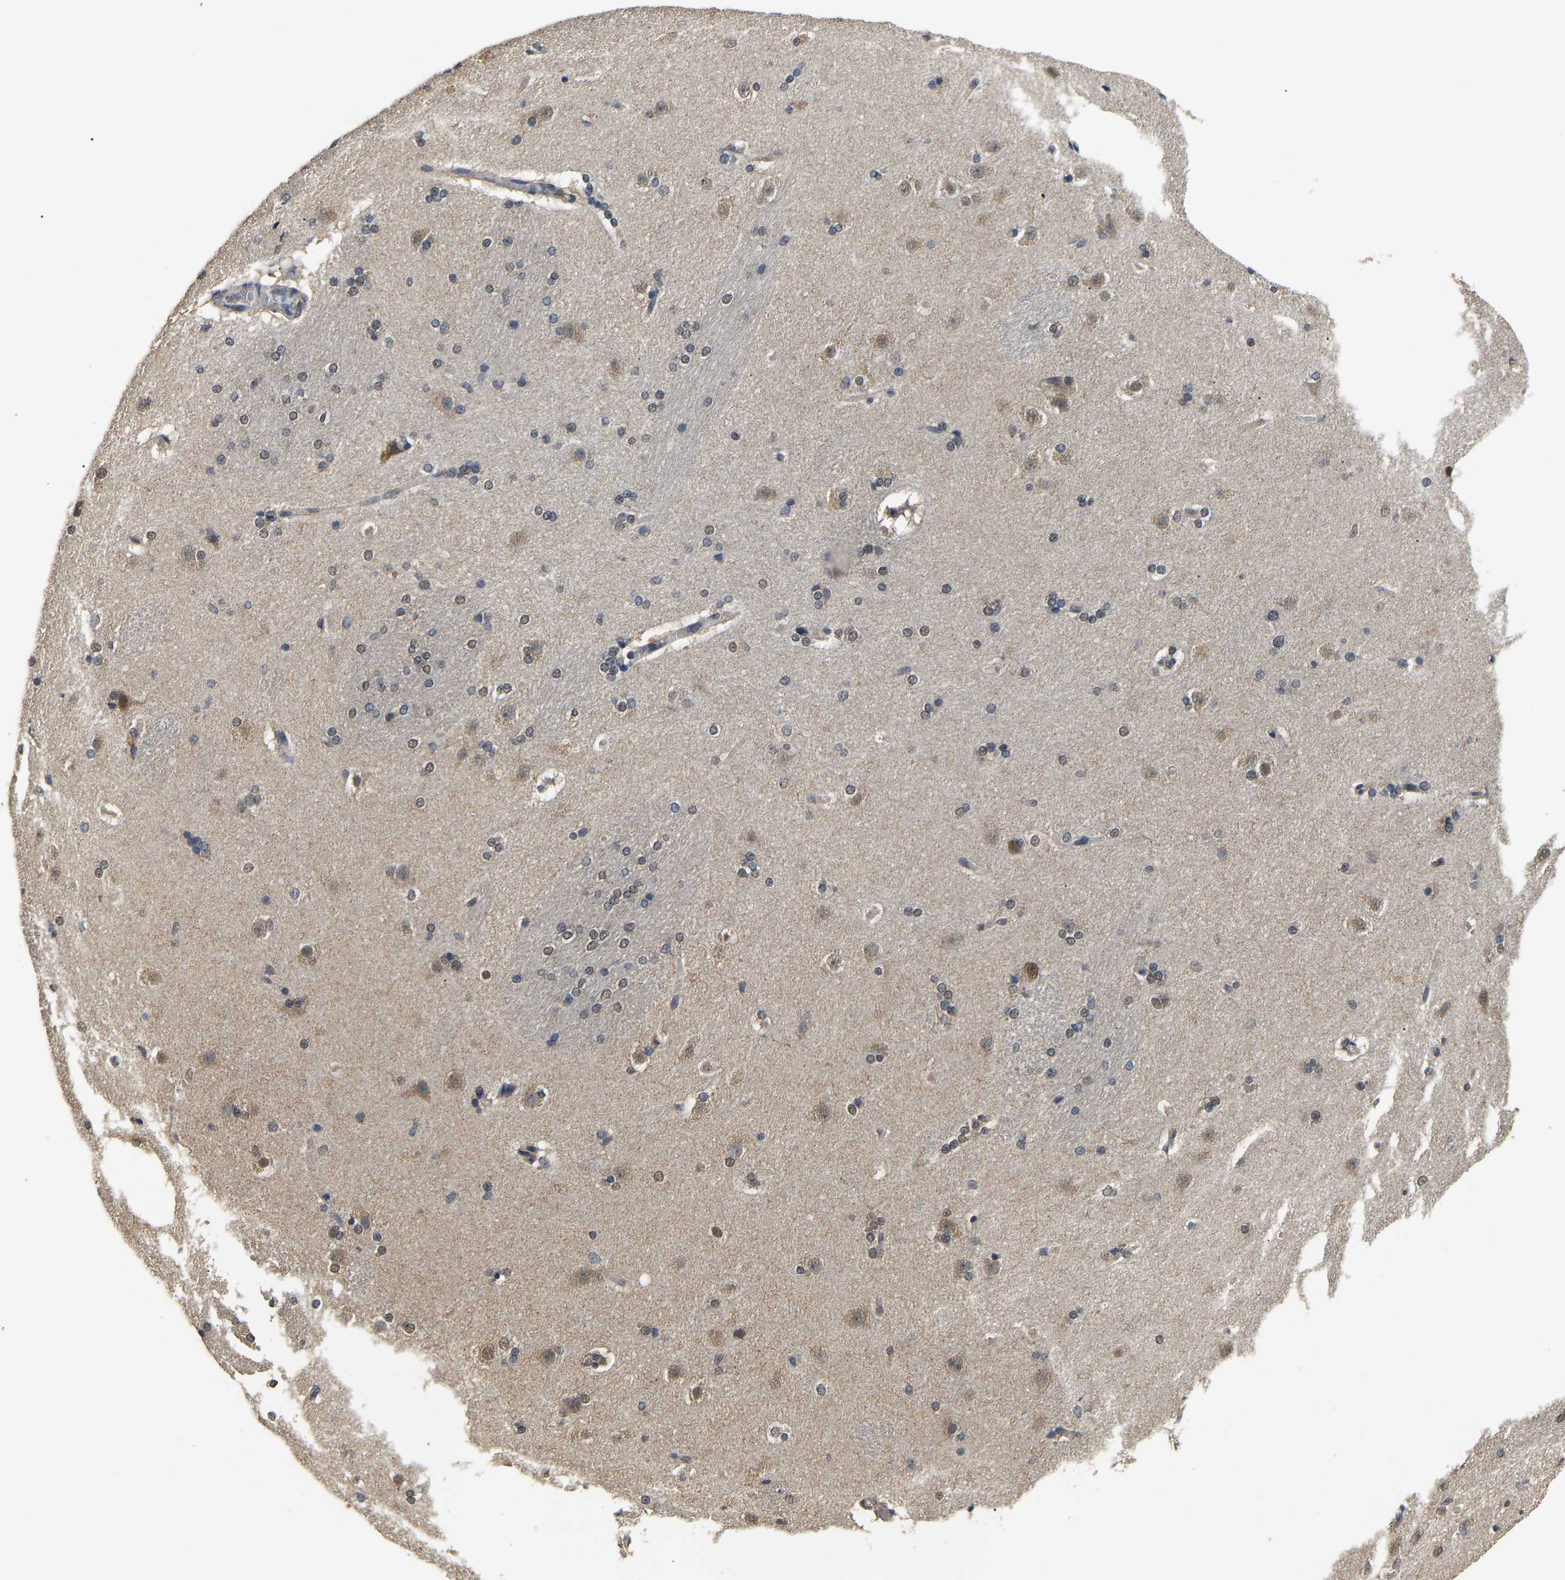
{"staining": {"intensity": "weak", "quantity": "<25%", "location": "nuclear"}, "tissue": "caudate", "cell_type": "Glial cells", "image_type": "normal", "snomed": [{"axis": "morphology", "description": "Normal tissue, NOS"}, {"axis": "topography", "description": "Lateral ventricle wall"}], "caption": "The photomicrograph exhibits no staining of glial cells in normal caudate. (DAB (3,3'-diaminobenzidine) IHC with hematoxylin counter stain).", "gene": "PSMD8", "patient": {"sex": "female", "age": 19}}